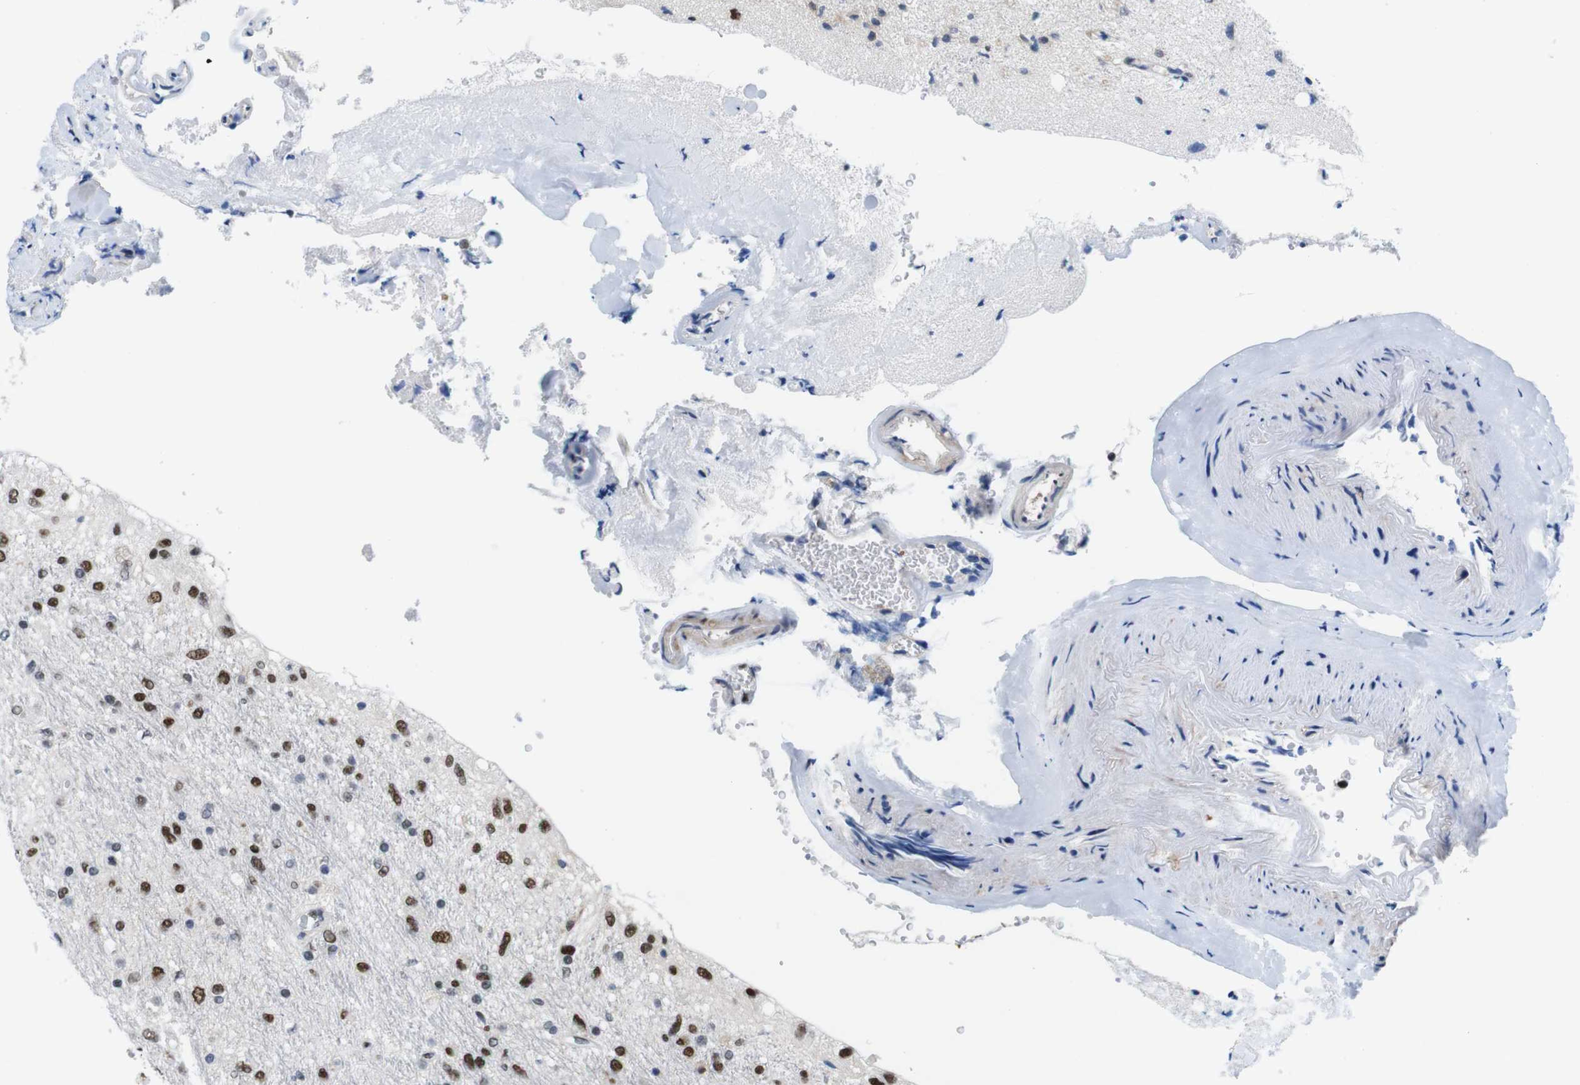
{"staining": {"intensity": "strong", "quantity": "25%-75%", "location": "nuclear"}, "tissue": "glioma", "cell_type": "Tumor cells", "image_type": "cancer", "snomed": [{"axis": "morphology", "description": "Glioma, malignant, Low grade"}, {"axis": "topography", "description": "Brain"}], "caption": "Protein staining of malignant glioma (low-grade) tissue shows strong nuclear expression in about 25%-75% of tumor cells.", "gene": "PSME3", "patient": {"sex": "male", "age": 77}}